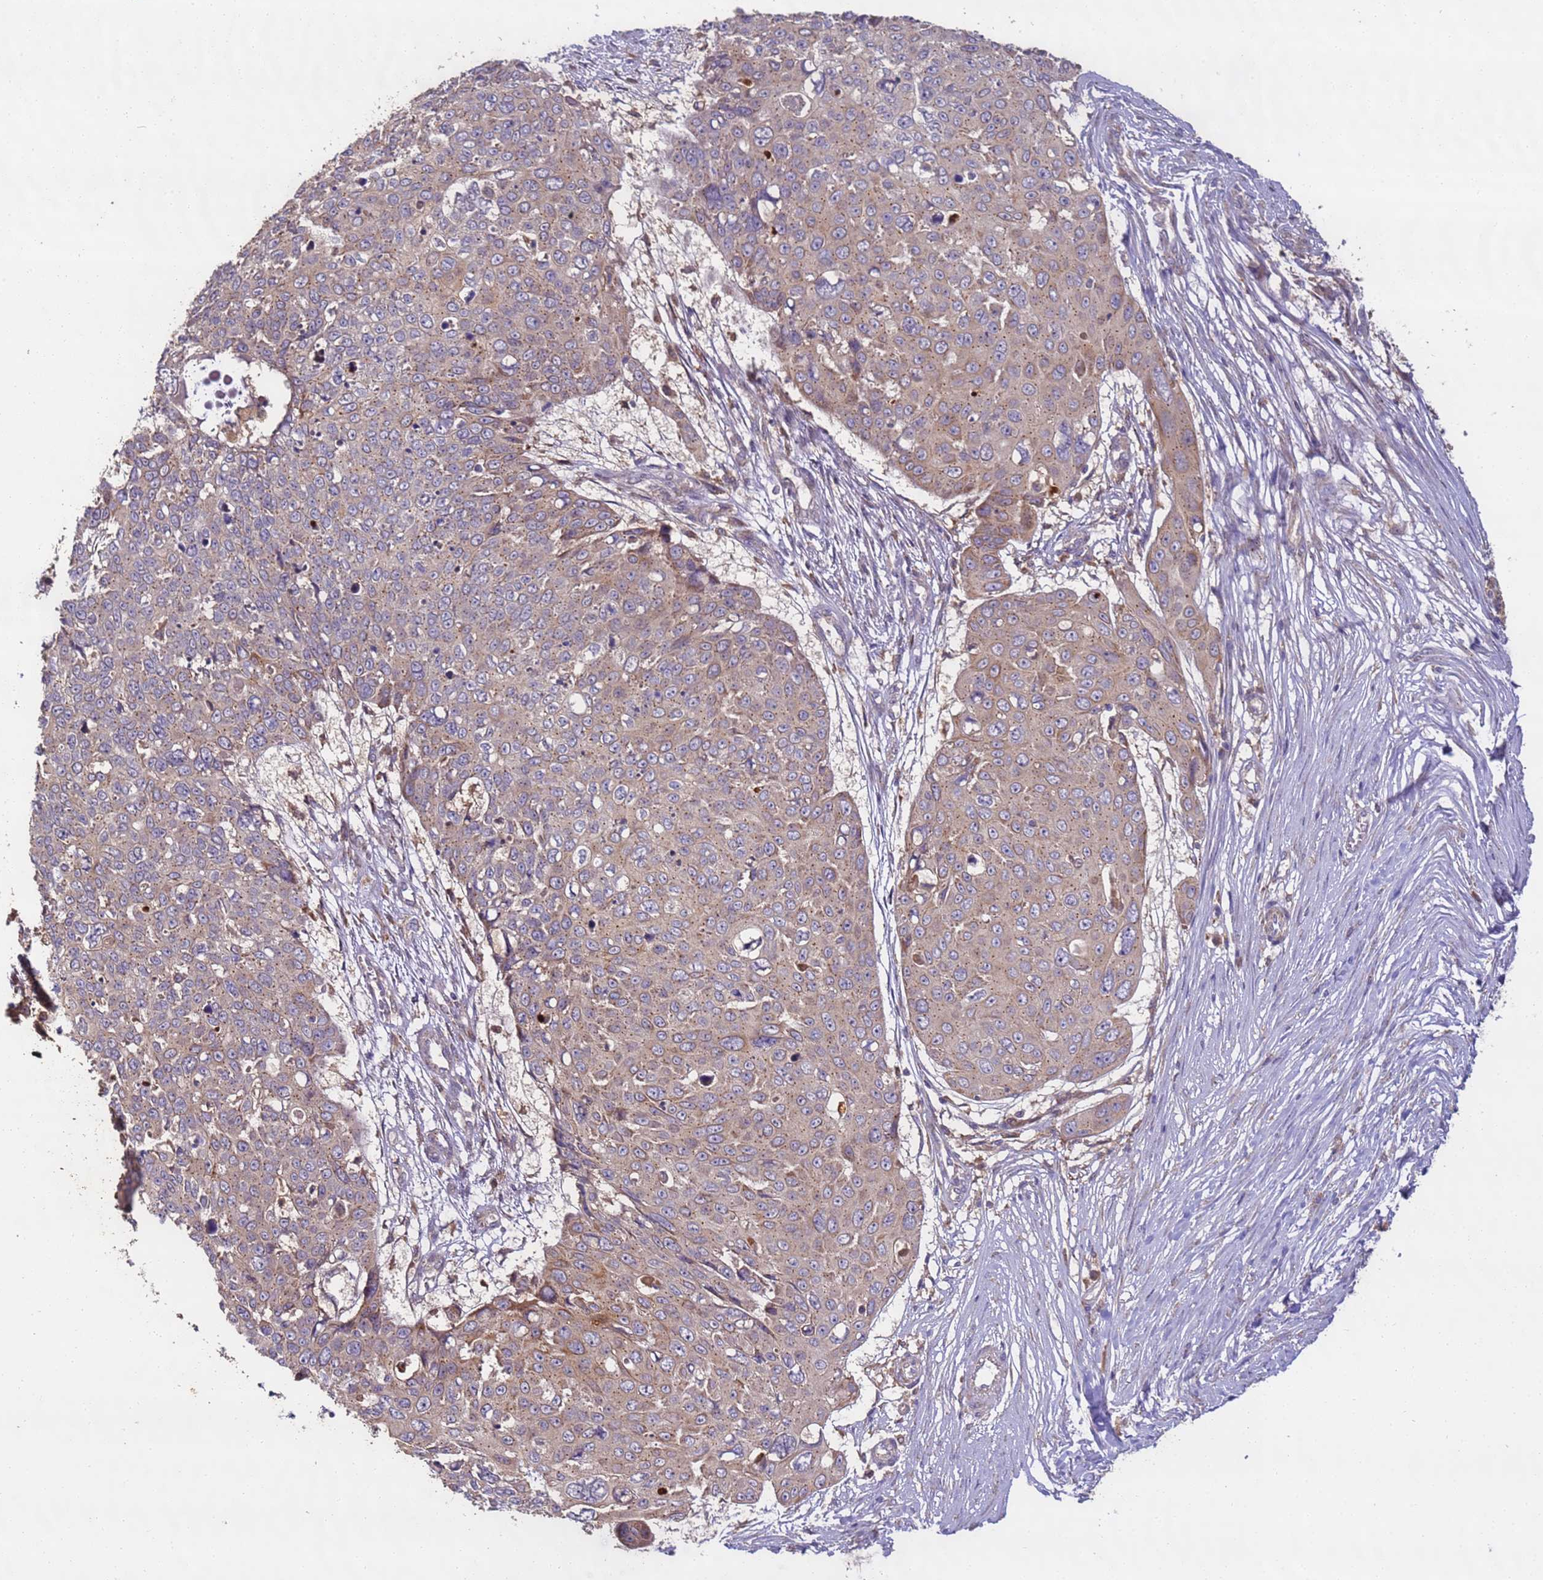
{"staining": {"intensity": "weak", "quantity": "25%-75%", "location": "cytoplasmic/membranous"}, "tissue": "skin cancer", "cell_type": "Tumor cells", "image_type": "cancer", "snomed": [{"axis": "morphology", "description": "Squamous cell carcinoma, NOS"}, {"axis": "topography", "description": "Skin"}], "caption": "The micrograph reveals staining of squamous cell carcinoma (skin), revealing weak cytoplasmic/membranous protein positivity (brown color) within tumor cells.", "gene": "TIGAR", "patient": {"sex": "male", "age": 71}}